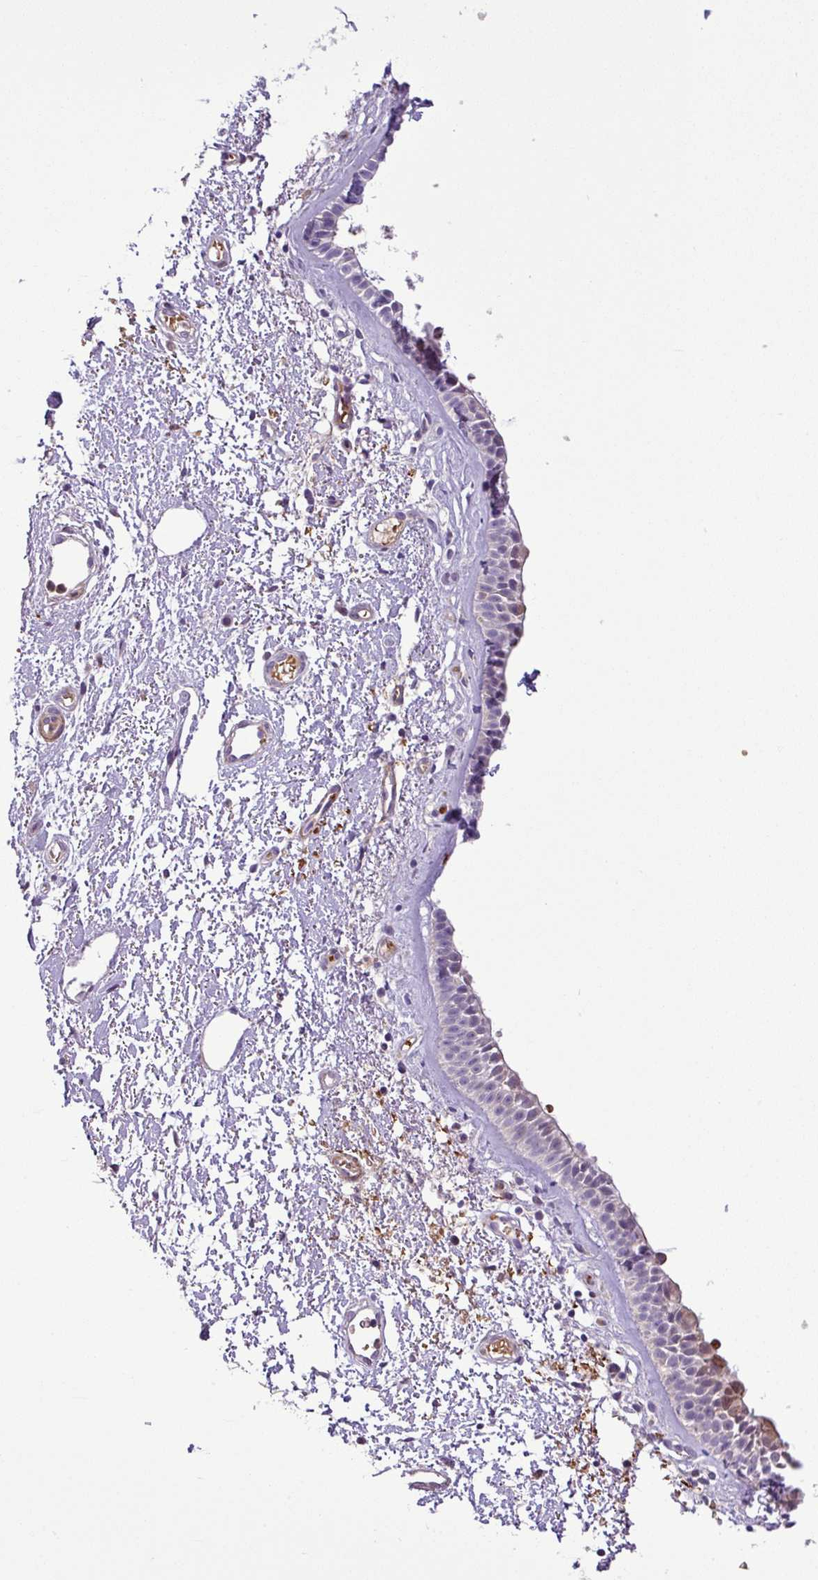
{"staining": {"intensity": "weak", "quantity": "25%-75%", "location": "cytoplasmic/membranous,nuclear"}, "tissue": "nasopharynx", "cell_type": "Respiratory epithelial cells", "image_type": "normal", "snomed": [{"axis": "morphology", "description": "Normal tissue, NOS"}, {"axis": "topography", "description": "Cartilage tissue"}, {"axis": "topography", "description": "Nasopharynx"}], "caption": "Respiratory epithelial cells display low levels of weak cytoplasmic/membranous,nuclear positivity in approximately 25%-75% of cells in unremarkable nasopharynx. The staining was performed using DAB (3,3'-diaminobenzidine) to visualize the protein expression in brown, while the nuclei were stained in blue with hematoxylin (Magnification: 20x).", "gene": "NBEAL2", "patient": {"sex": "male", "age": 56}}